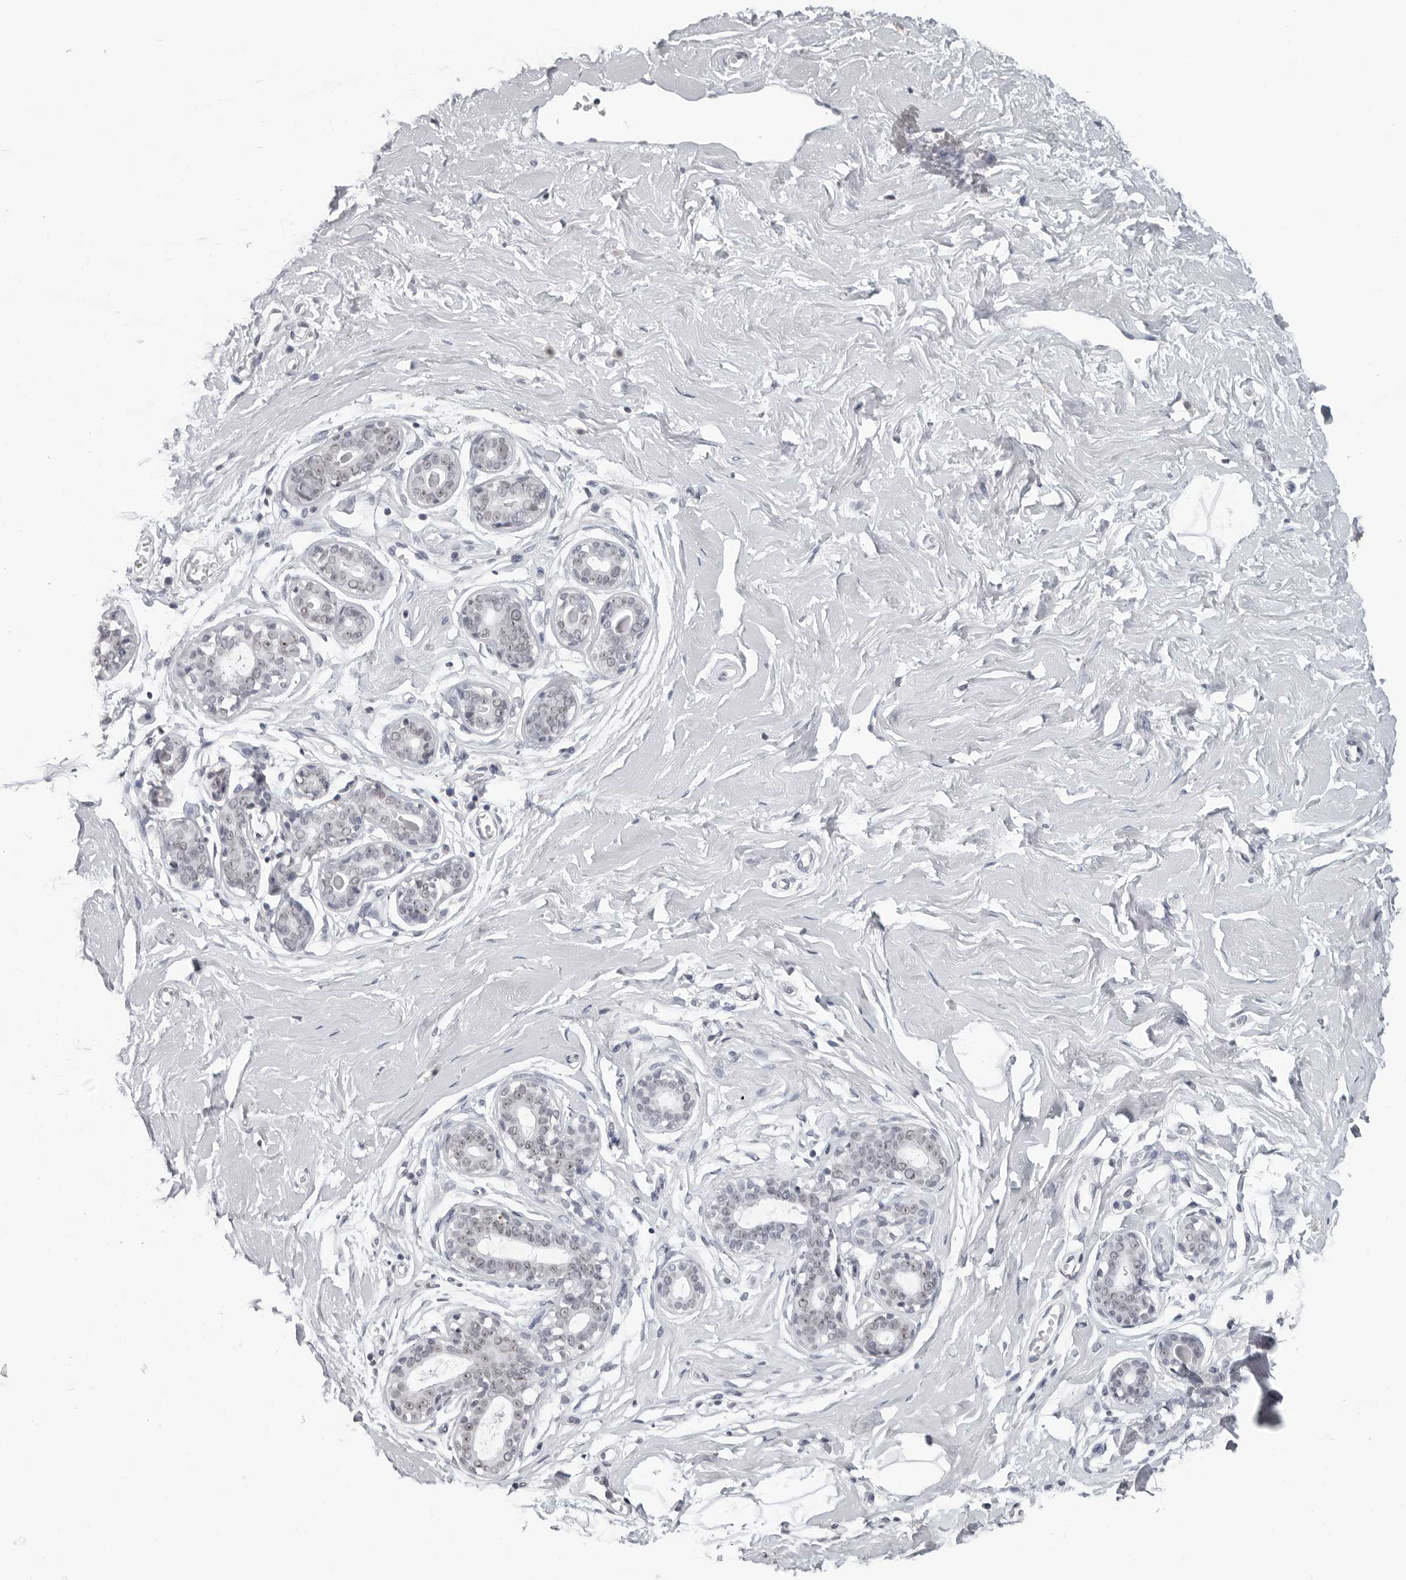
{"staining": {"intensity": "negative", "quantity": "none", "location": "none"}, "tissue": "breast", "cell_type": "Adipocytes", "image_type": "normal", "snomed": [{"axis": "morphology", "description": "Normal tissue, NOS"}, {"axis": "morphology", "description": "Adenoma, NOS"}, {"axis": "topography", "description": "Breast"}], "caption": "Protein analysis of normal breast demonstrates no significant staining in adipocytes.", "gene": "DDX54", "patient": {"sex": "female", "age": 23}}